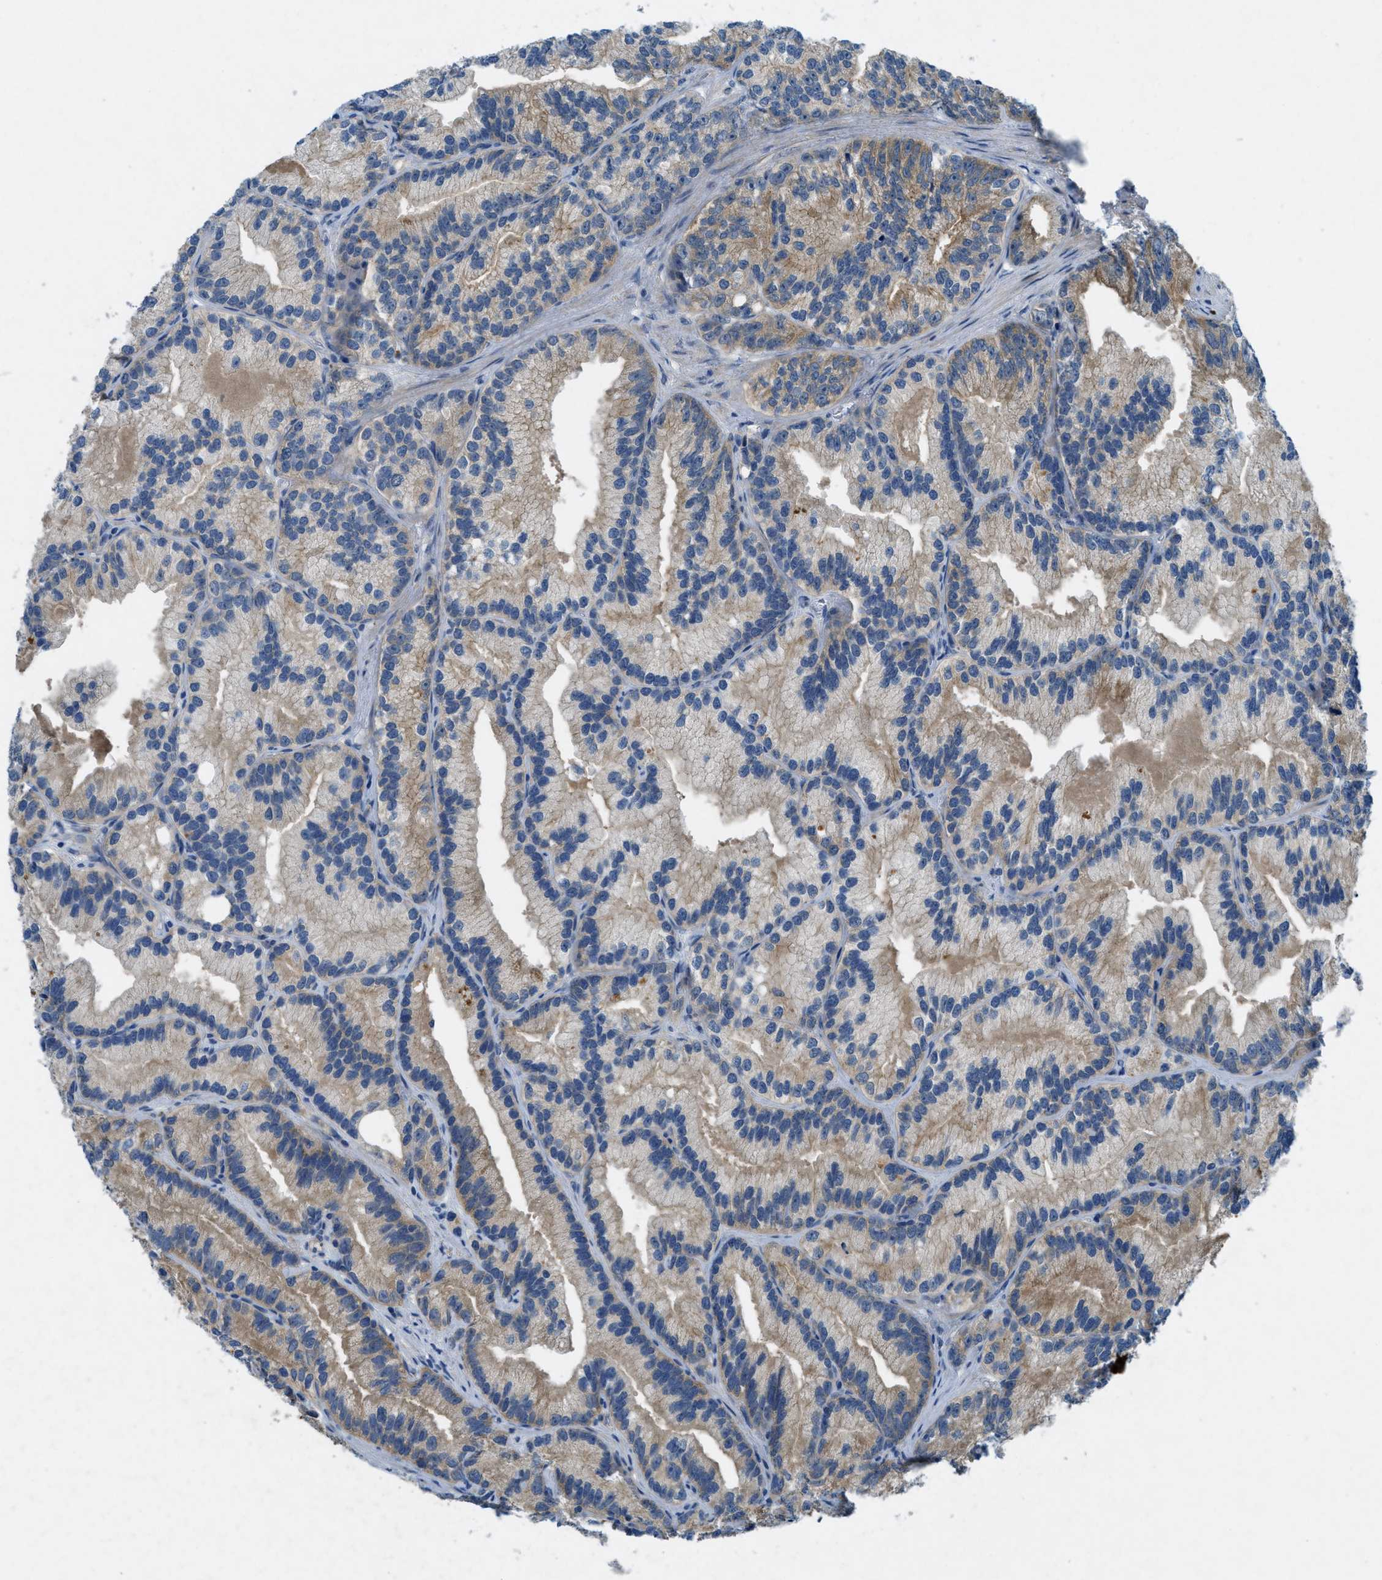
{"staining": {"intensity": "moderate", "quantity": "25%-75%", "location": "cytoplasmic/membranous"}, "tissue": "prostate cancer", "cell_type": "Tumor cells", "image_type": "cancer", "snomed": [{"axis": "morphology", "description": "Adenocarcinoma, Low grade"}, {"axis": "topography", "description": "Prostate"}], "caption": "Prostate cancer was stained to show a protein in brown. There is medium levels of moderate cytoplasmic/membranous positivity in about 25%-75% of tumor cells.", "gene": "SNX14", "patient": {"sex": "male", "age": 89}}